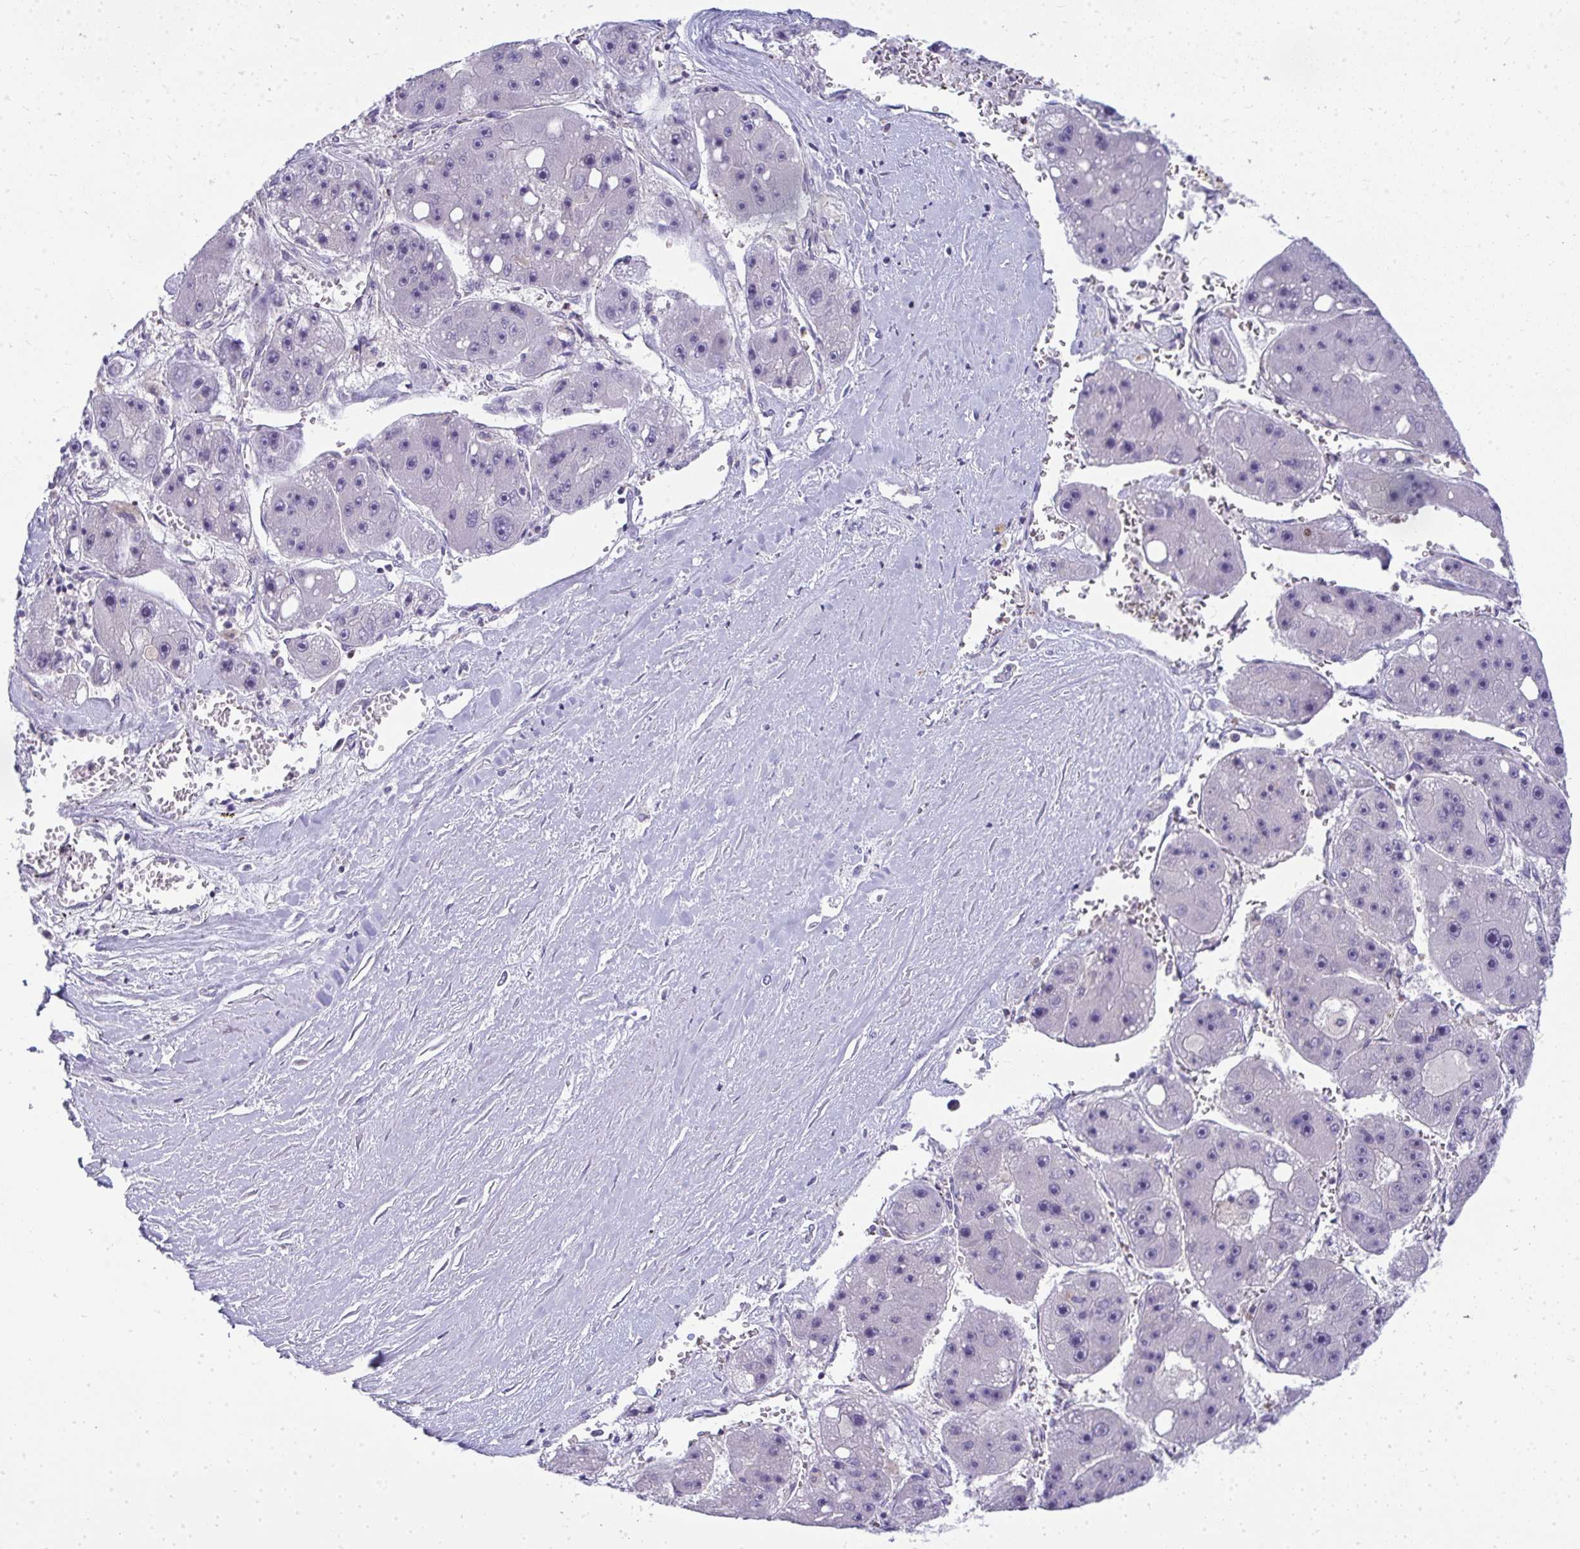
{"staining": {"intensity": "negative", "quantity": "none", "location": "none"}, "tissue": "liver cancer", "cell_type": "Tumor cells", "image_type": "cancer", "snomed": [{"axis": "morphology", "description": "Carcinoma, Hepatocellular, NOS"}, {"axis": "topography", "description": "Liver"}], "caption": "DAB immunohistochemical staining of human hepatocellular carcinoma (liver) displays no significant staining in tumor cells.", "gene": "VPS4B", "patient": {"sex": "female", "age": 61}}